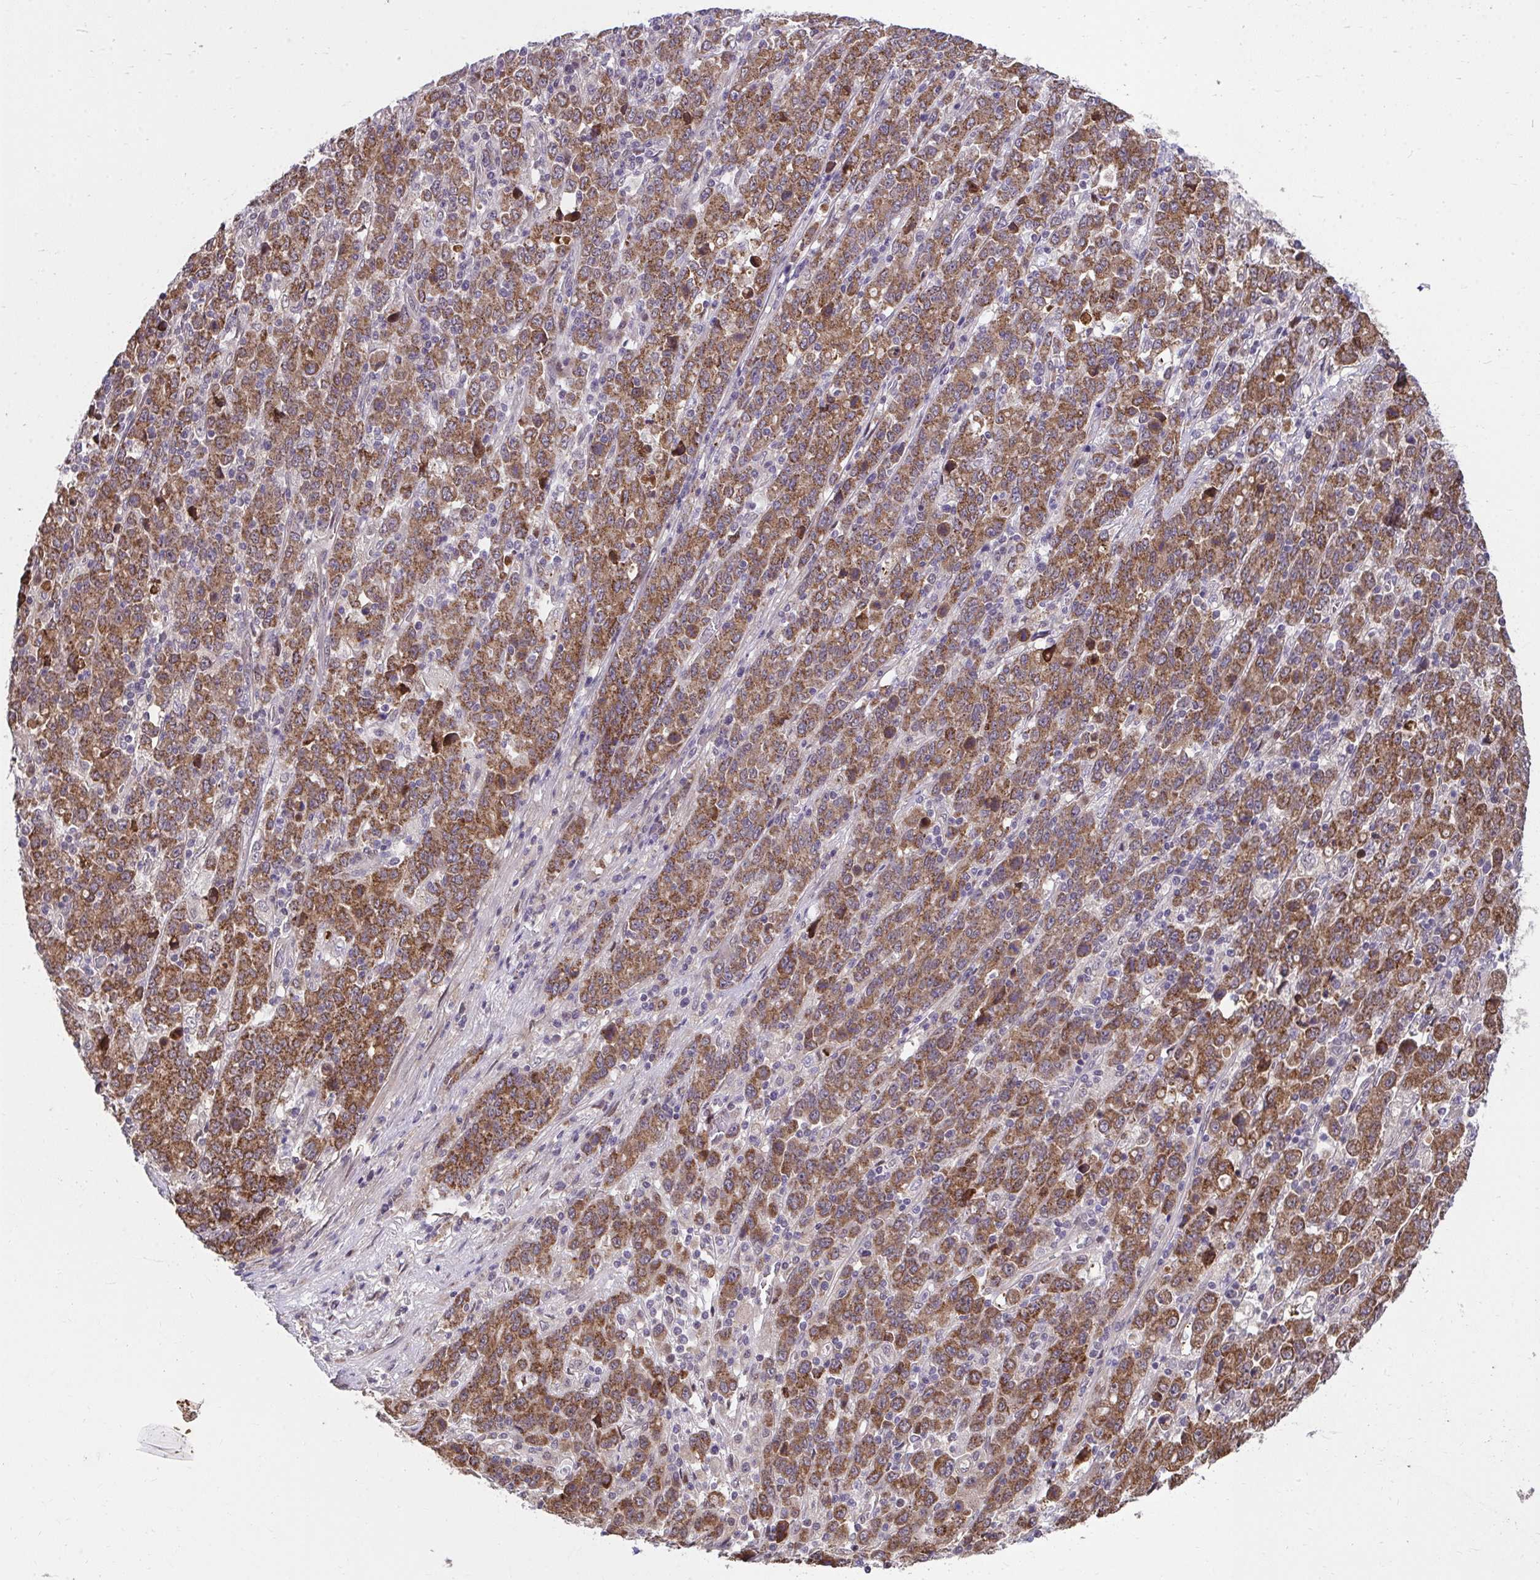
{"staining": {"intensity": "moderate", "quantity": ">75%", "location": "cytoplasmic/membranous"}, "tissue": "stomach cancer", "cell_type": "Tumor cells", "image_type": "cancer", "snomed": [{"axis": "morphology", "description": "Adenocarcinoma, NOS"}, {"axis": "topography", "description": "Stomach, upper"}], "caption": "This histopathology image exhibits adenocarcinoma (stomach) stained with immunohistochemistry to label a protein in brown. The cytoplasmic/membranous of tumor cells show moderate positivity for the protein. Nuclei are counter-stained blue.", "gene": "RDH14", "patient": {"sex": "male", "age": 69}}